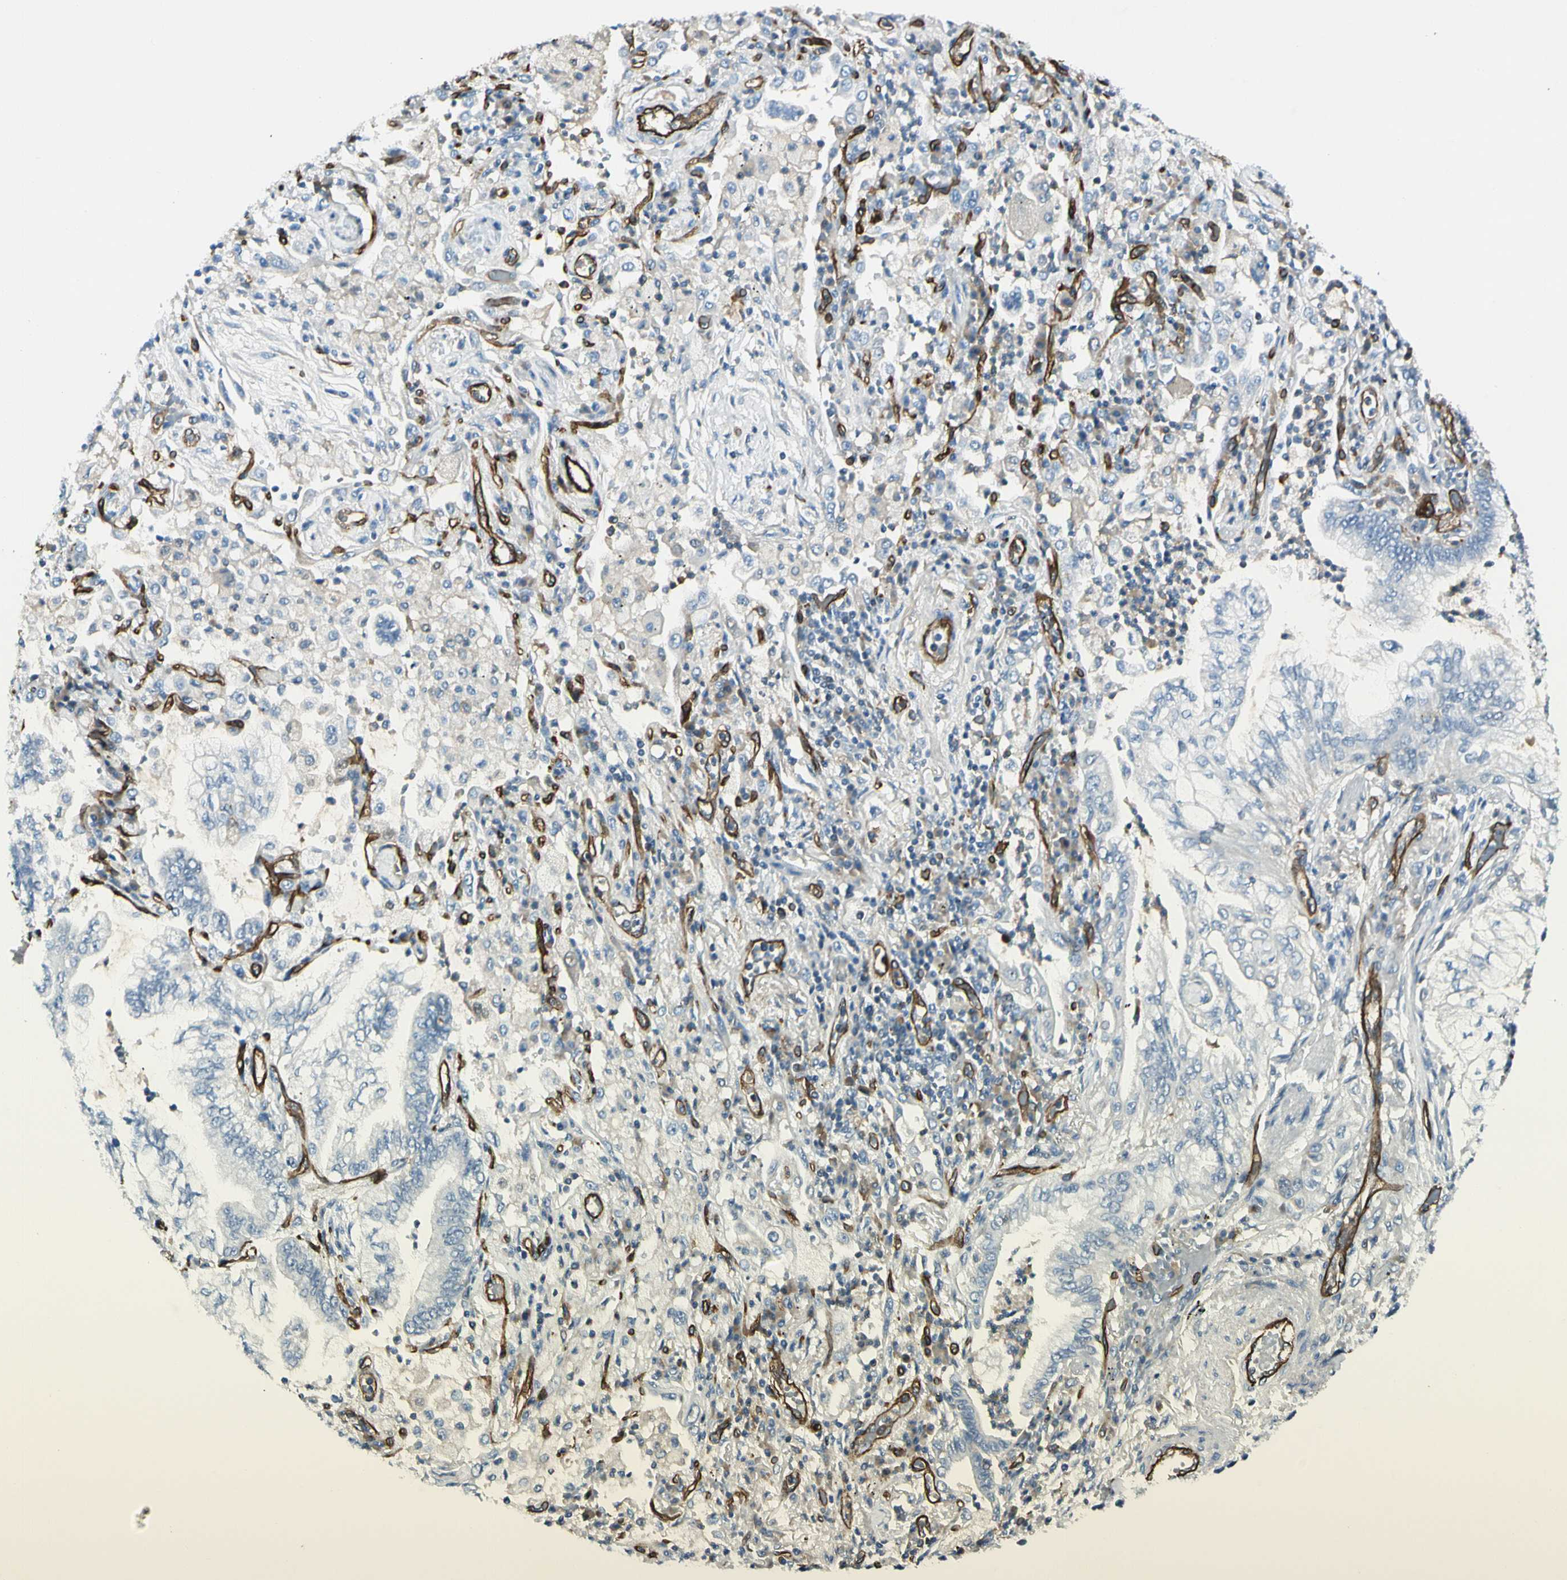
{"staining": {"intensity": "negative", "quantity": "none", "location": "none"}, "tissue": "lung cancer", "cell_type": "Tumor cells", "image_type": "cancer", "snomed": [{"axis": "morphology", "description": "Normal tissue, NOS"}, {"axis": "morphology", "description": "Adenocarcinoma, NOS"}, {"axis": "topography", "description": "Bronchus"}, {"axis": "topography", "description": "Lung"}], "caption": "This is a photomicrograph of IHC staining of lung adenocarcinoma, which shows no expression in tumor cells.", "gene": "CD93", "patient": {"sex": "female", "age": 70}}